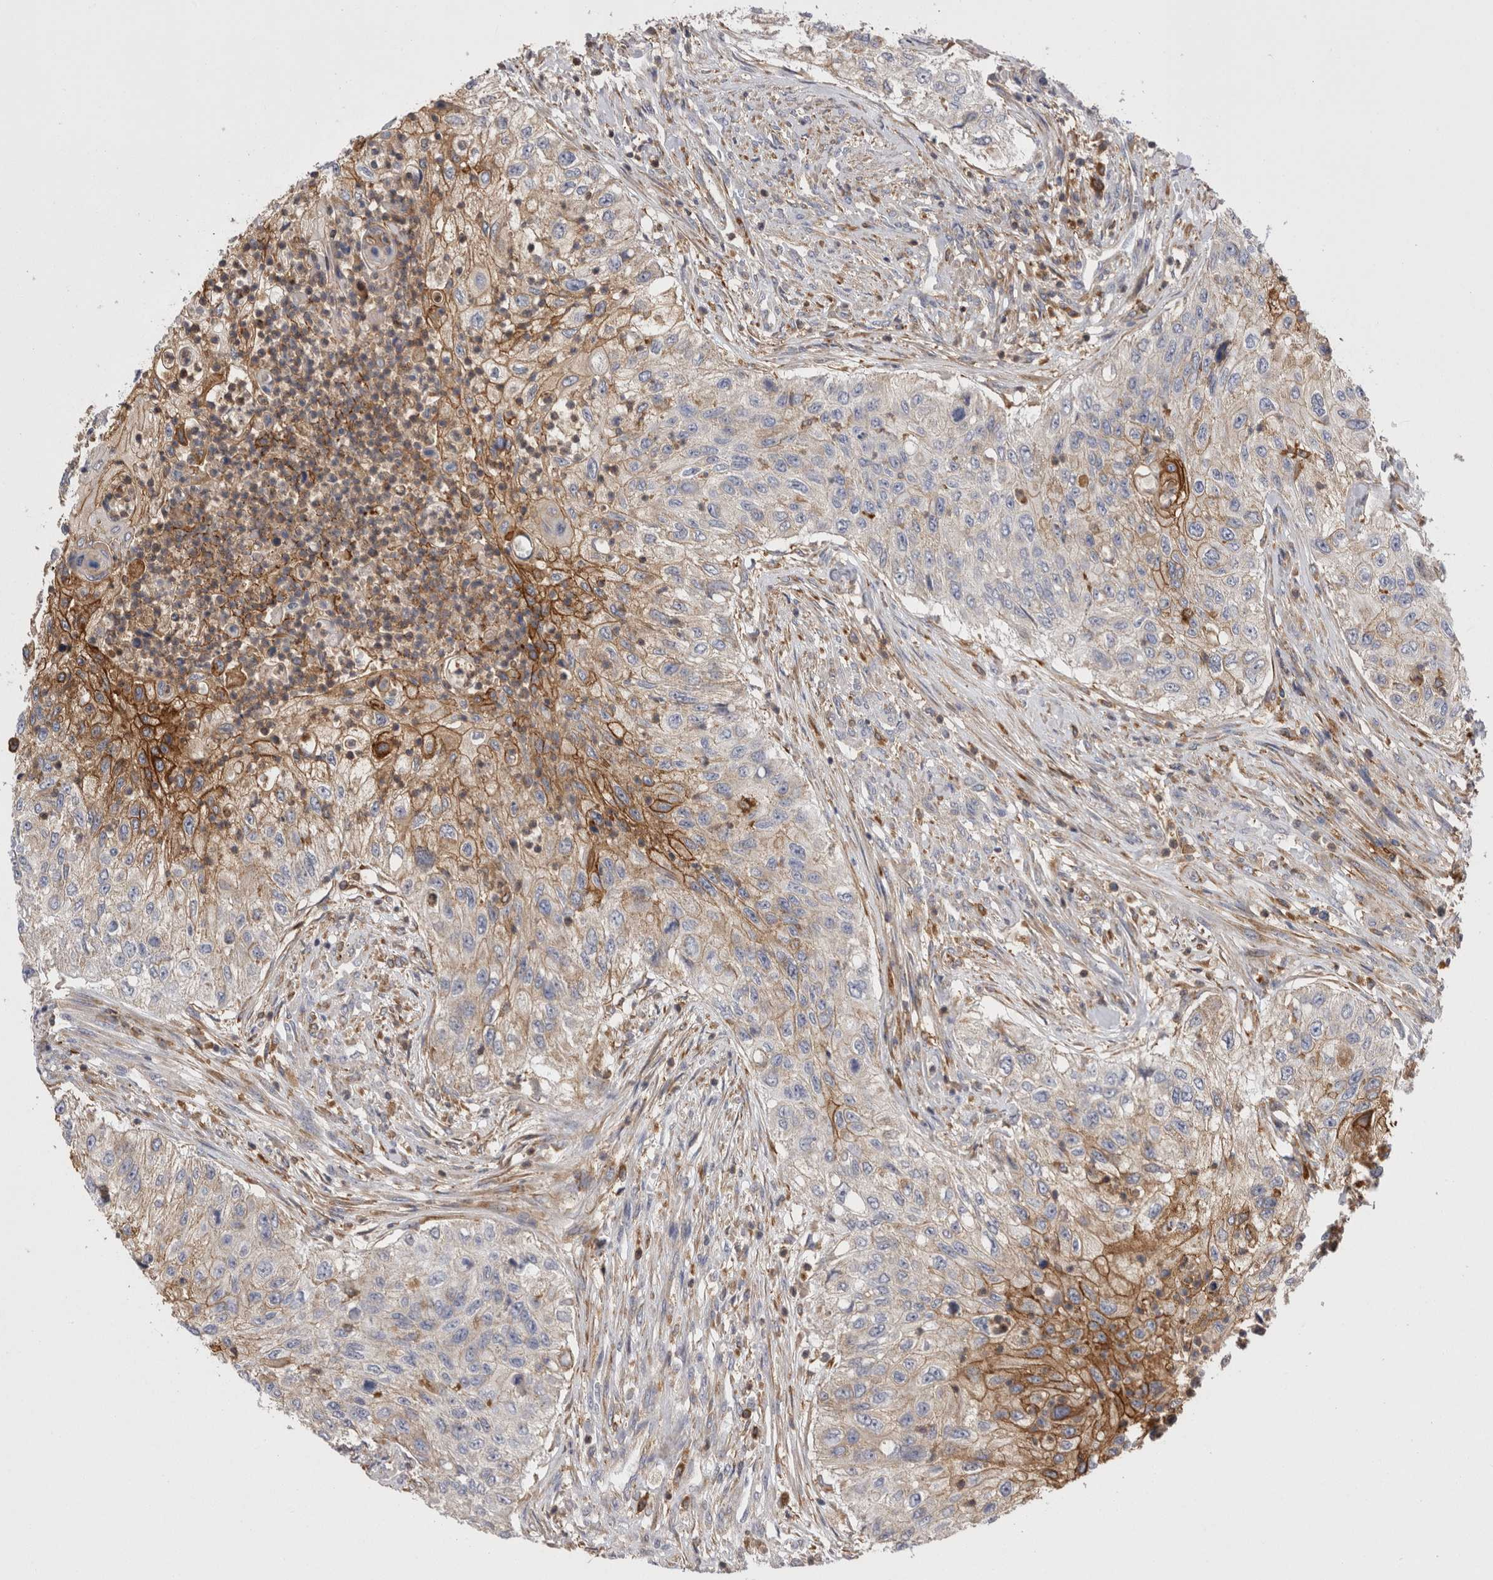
{"staining": {"intensity": "moderate", "quantity": "25%-75%", "location": "cytoplasmic/membranous"}, "tissue": "urothelial cancer", "cell_type": "Tumor cells", "image_type": "cancer", "snomed": [{"axis": "morphology", "description": "Urothelial carcinoma, High grade"}, {"axis": "topography", "description": "Urinary bladder"}], "caption": "An image of urothelial carcinoma (high-grade) stained for a protein exhibits moderate cytoplasmic/membranous brown staining in tumor cells.", "gene": "RAB11FIP1", "patient": {"sex": "female", "age": 60}}